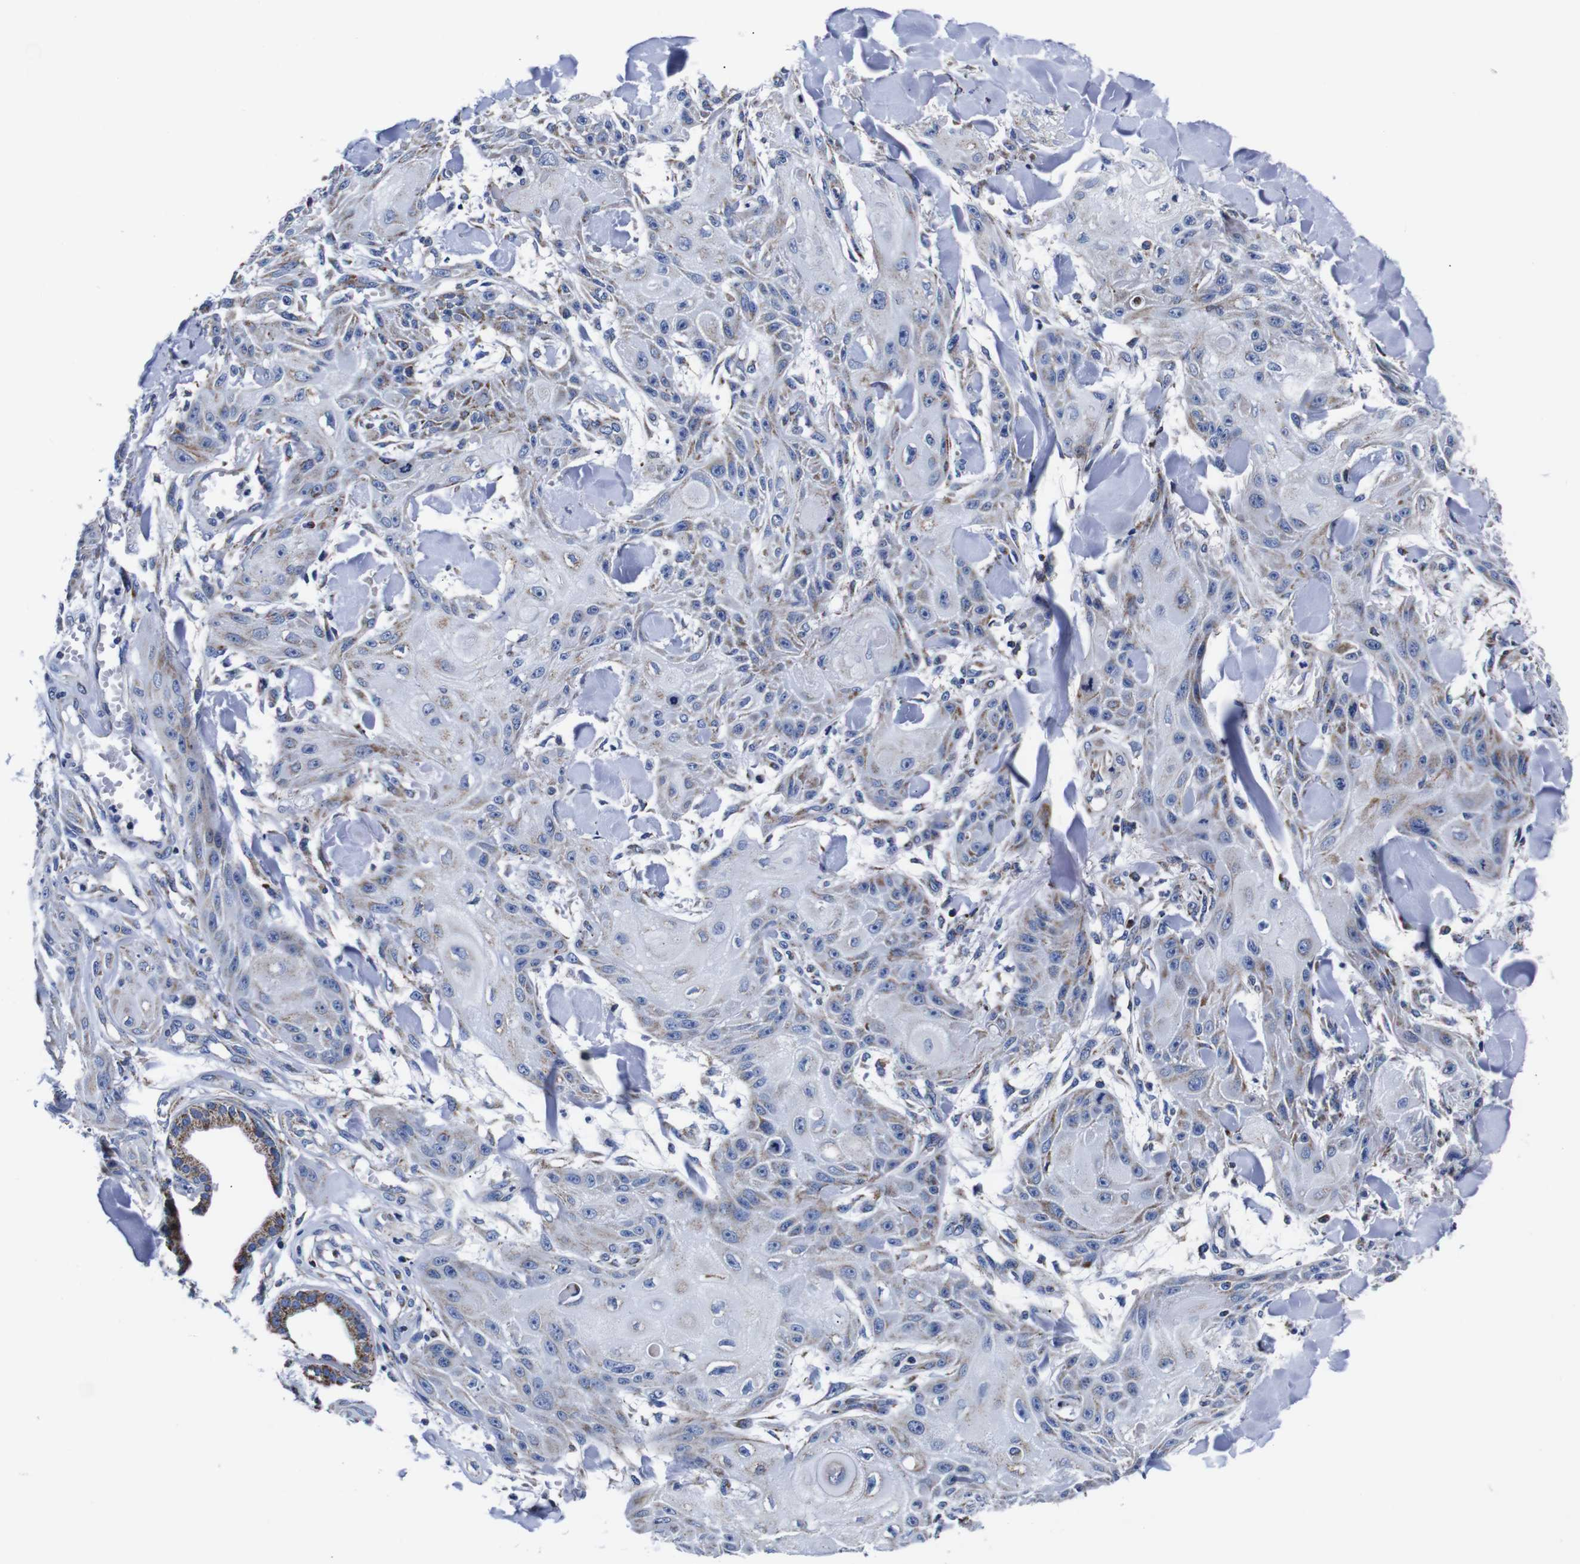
{"staining": {"intensity": "weak", "quantity": "<25%", "location": "cytoplasmic/membranous"}, "tissue": "skin cancer", "cell_type": "Tumor cells", "image_type": "cancer", "snomed": [{"axis": "morphology", "description": "Squamous cell carcinoma, NOS"}, {"axis": "topography", "description": "Skin"}], "caption": "Tumor cells show no significant protein staining in skin squamous cell carcinoma. (Brightfield microscopy of DAB IHC at high magnification).", "gene": "FKBP9", "patient": {"sex": "male", "age": 74}}